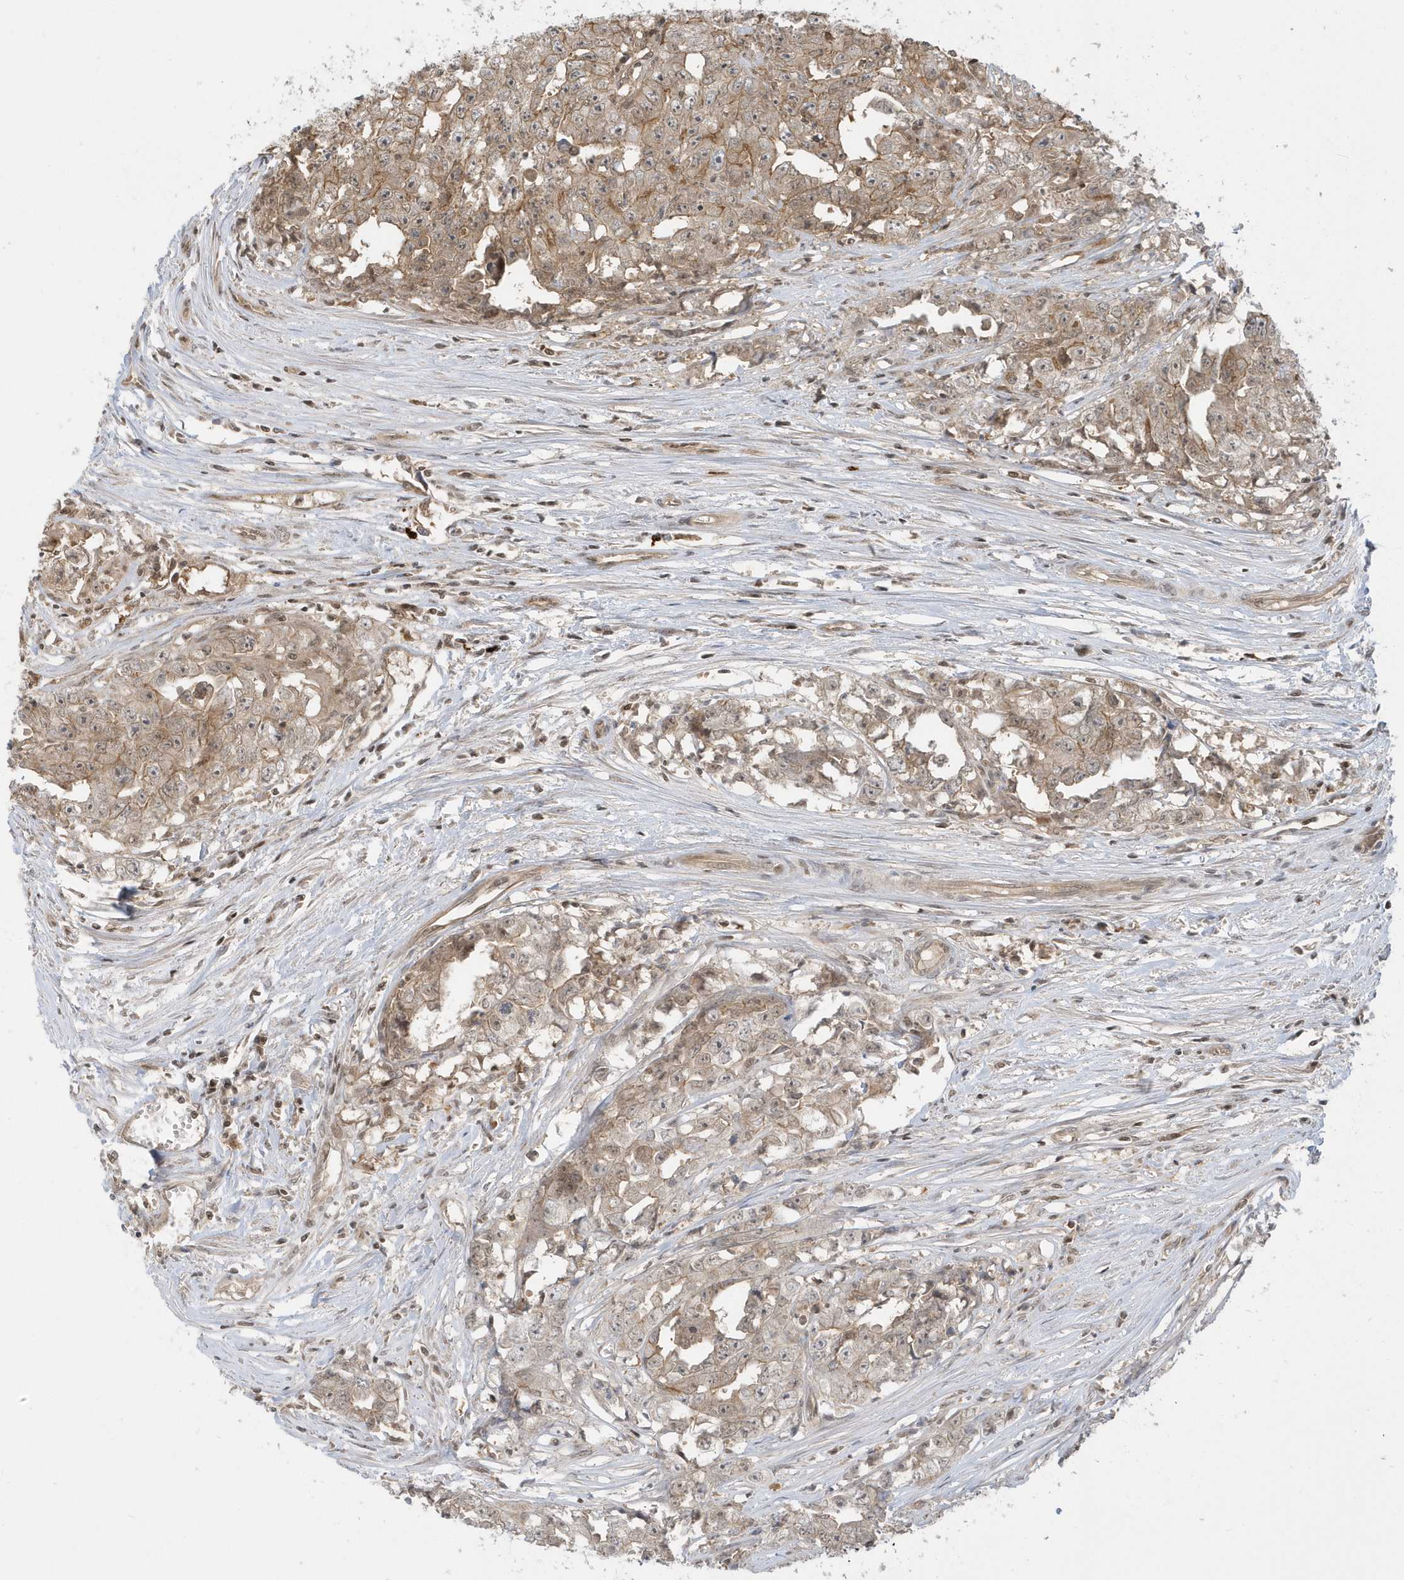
{"staining": {"intensity": "weak", "quantity": ">75%", "location": "cytoplasmic/membranous,nuclear"}, "tissue": "testis cancer", "cell_type": "Tumor cells", "image_type": "cancer", "snomed": [{"axis": "morphology", "description": "Seminoma, NOS"}, {"axis": "morphology", "description": "Carcinoma, Embryonal, NOS"}, {"axis": "topography", "description": "Testis"}], "caption": "This image demonstrates seminoma (testis) stained with immunohistochemistry to label a protein in brown. The cytoplasmic/membranous and nuclear of tumor cells show weak positivity for the protein. Nuclei are counter-stained blue.", "gene": "PPP1R7", "patient": {"sex": "male", "age": 43}}